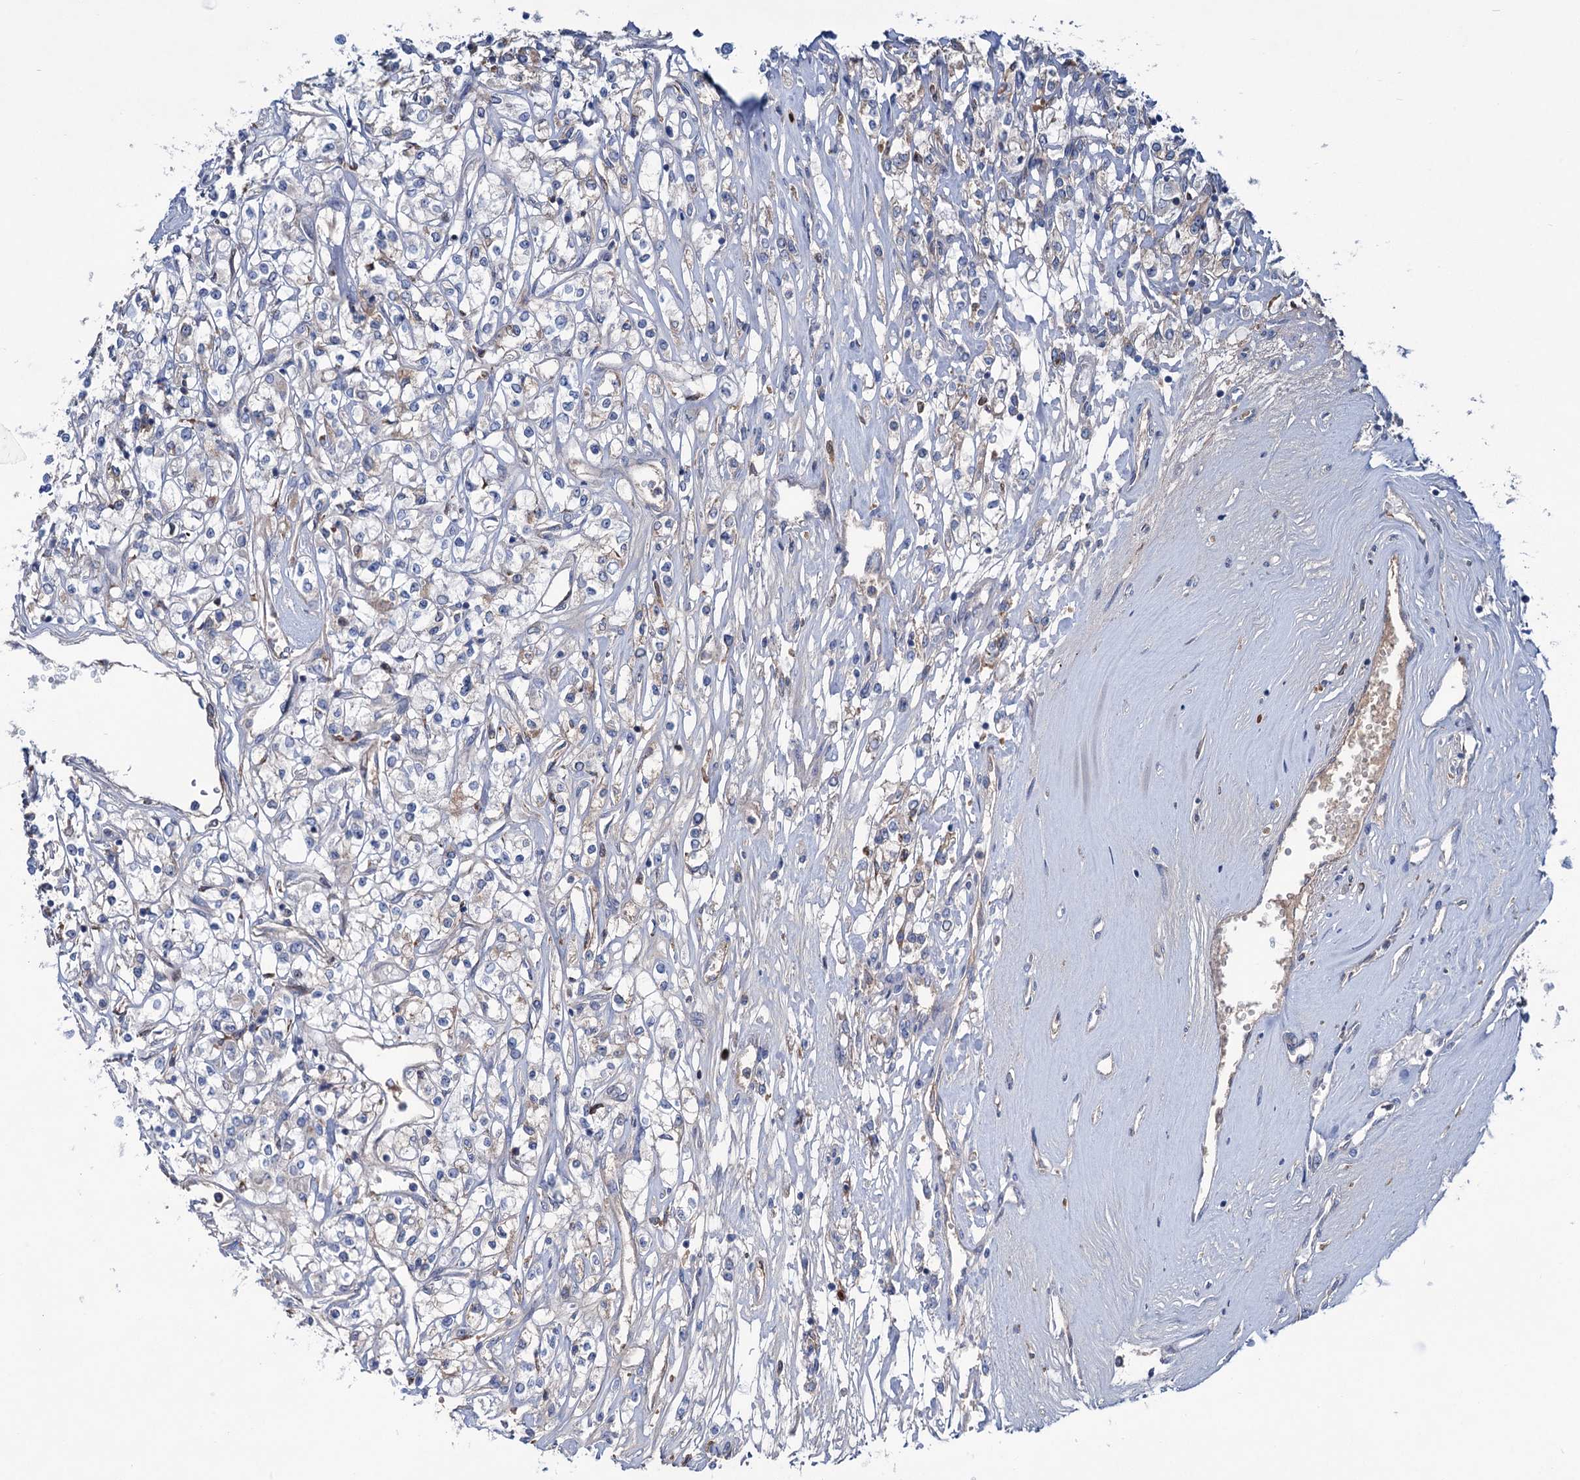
{"staining": {"intensity": "weak", "quantity": "<25%", "location": "cytoplasmic/membranous"}, "tissue": "renal cancer", "cell_type": "Tumor cells", "image_type": "cancer", "snomed": [{"axis": "morphology", "description": "Adenocarcinoma, NOS"}, {"axis": "topography", "description": "Kidney"}], "caption": "IHC histopathology image of neoplastic tissue: adenocarcinoma (renal) stained with DAB demonstrates no significant protein expression in tumor cells.", "gene": "LPIN1", "patient": {"sex": "female", "age": 59}}